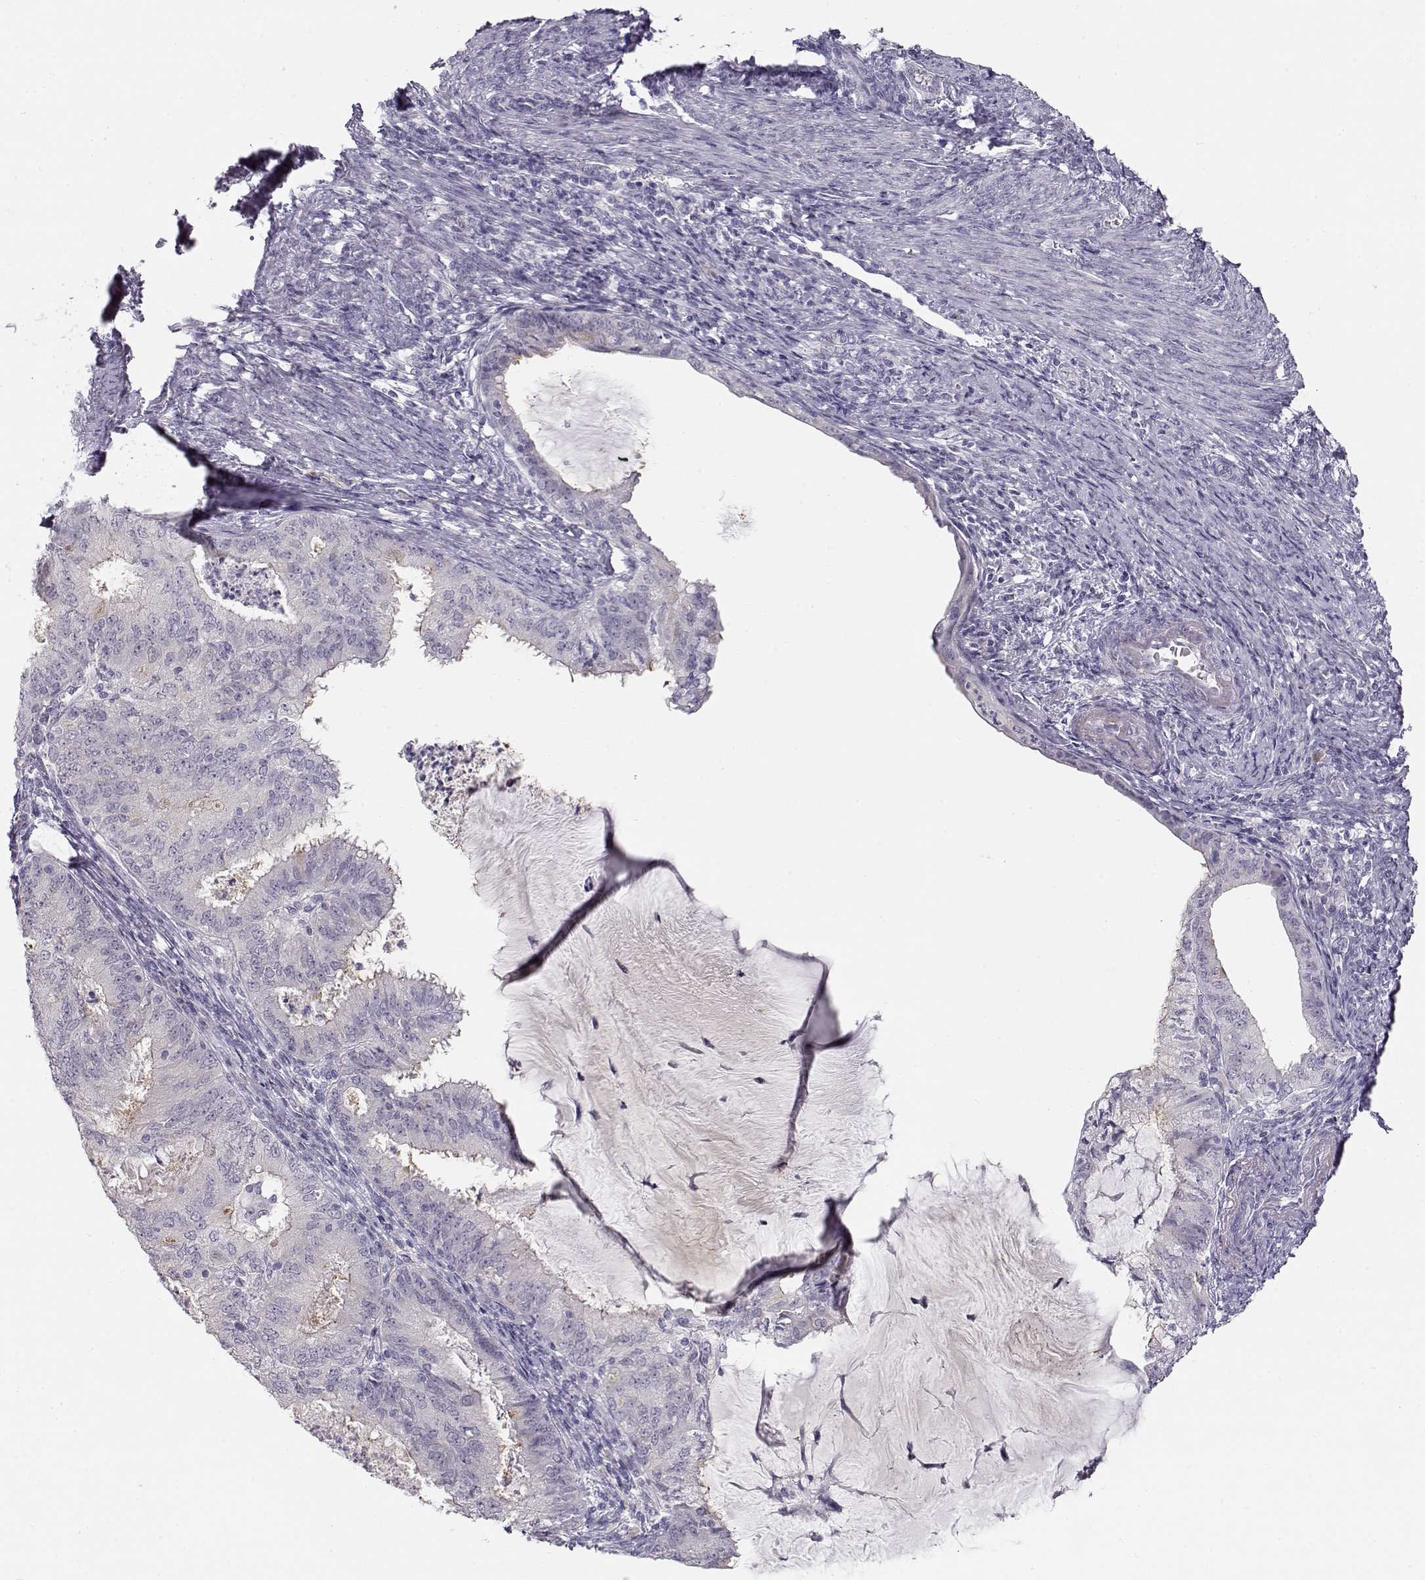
{"staining": {"intensity": "negative", "quantity": "none", "location": "none"}, "tissue": "endometrial cancer", "cell_type": "Tumor cells", "image_type": "cancer", "snomed": [{"axis": "morphology", "description": "Adenocarcinoma, NOS"}, {"axis": "topography", "description": "Endometrium"}], "caption": "Immunohistochemistry (IHC) of endometrial cancer (adenocarcinoma) demonstrates no positivity in tumor cells. (Brightfield microscopy of DAB (3,3'-diaminobenzidine) immunohistochemistry at high magnification).", "gene": "TTC26", "patient": {"sex": "female", "age": 57}}